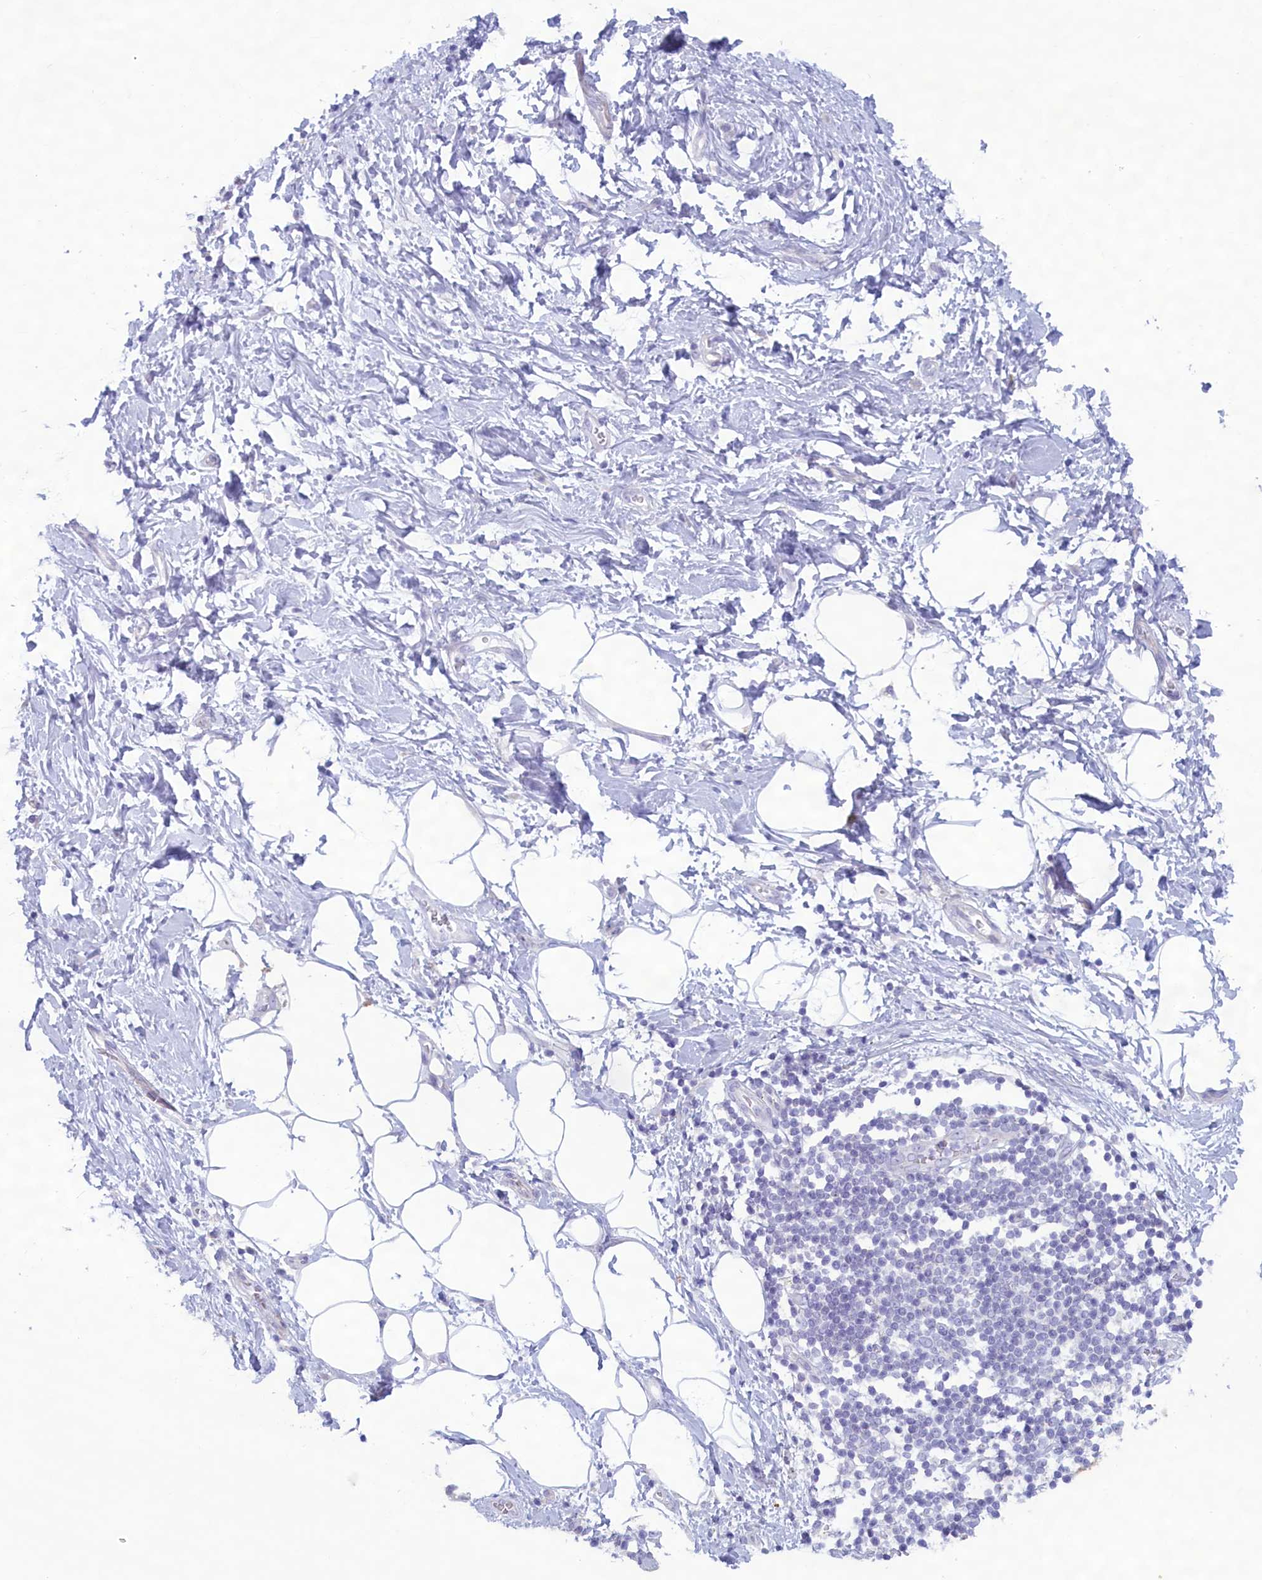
{"staining": {"intensity": "negative", "quantity": "none", "location": "none"}, "tissue": "adipose tissue", "cell_type": "Adipocytes", "image_type": "normal", "snomed": [{"axis": "morphology", "description": "Normal tissue, NOS"}, {"axis": "morphology", "description": "Adenocarcinoma, NOS"}, {"axis": "topography", "description": "Pancreas"}, {"axis": "topography", "description": "Peripheral nerve tissue"}], "caption": "High power microscopy image of an immunohistochemistry (IHC) photomicrograph of benign adipose tissue, revealing no significant expression in adipocytes. (Stains: DAB (3,3'-diaminobenzidine) immunohistochemistry (IHC) with hematoxylin counter stain, Microscopy: brightfield microscopy at high magnification).", "gene": "MPV17L2", "patient": {"sex": "male", "age": 59}}